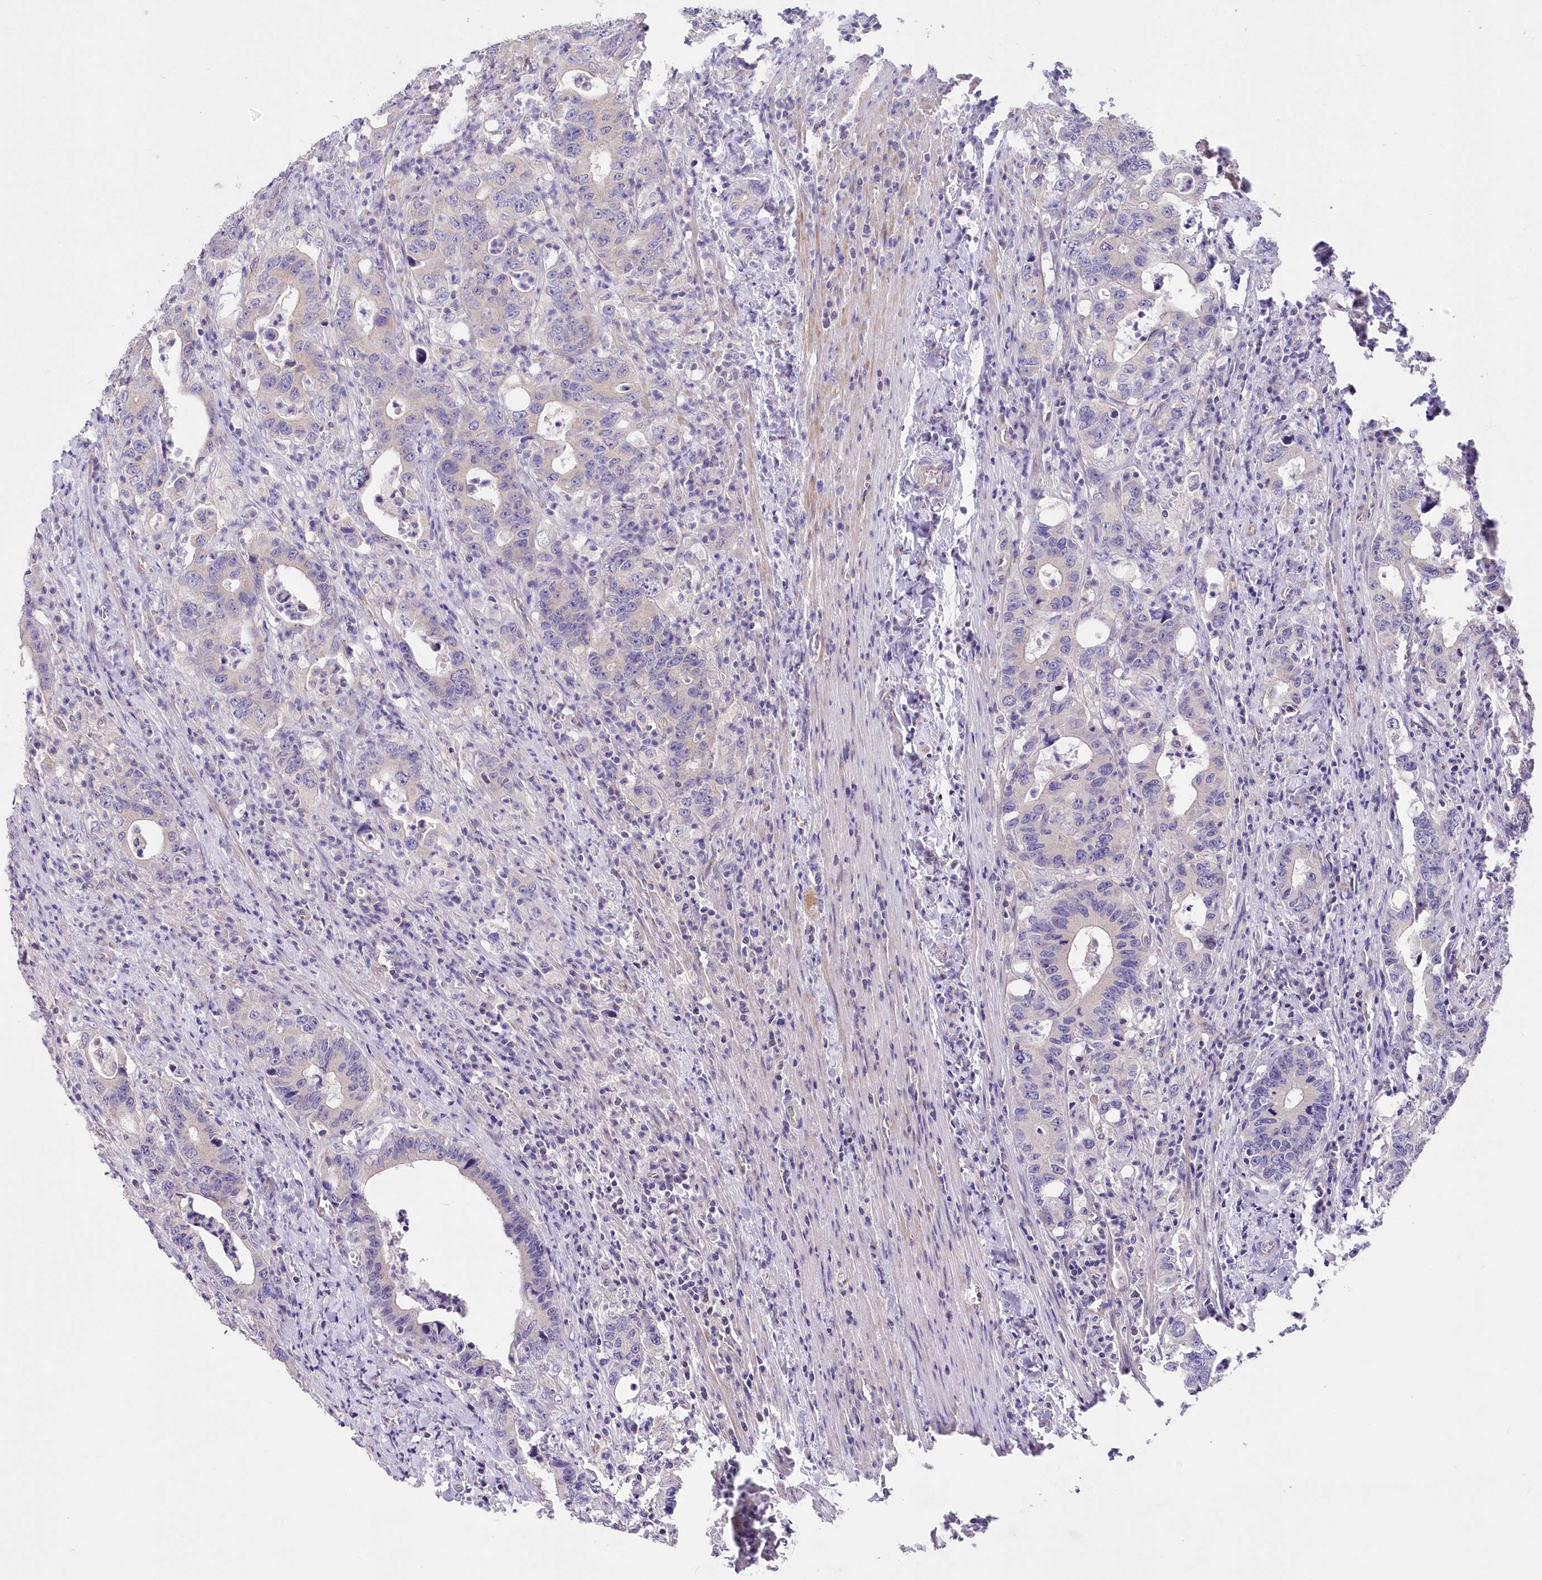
{"staining": {"intensity": "negative", "quantity": "none", "location": "none"}, "tissue": "colorectal cancer", "cell_type": "Tumor cells", "image_type": "cancer", "snomed": [{"axis": "morphology", "description": "Adenocarcinoma, NOS"}, {"axis": "topography", "description": "Colon"}], "caption": "This is an immunohistochemistry image of human colorectal adenocarcinoma. There is no expression in tumor cells.", "gene": "ITSN2", "patient": {"sex": "female", "age": 75}}